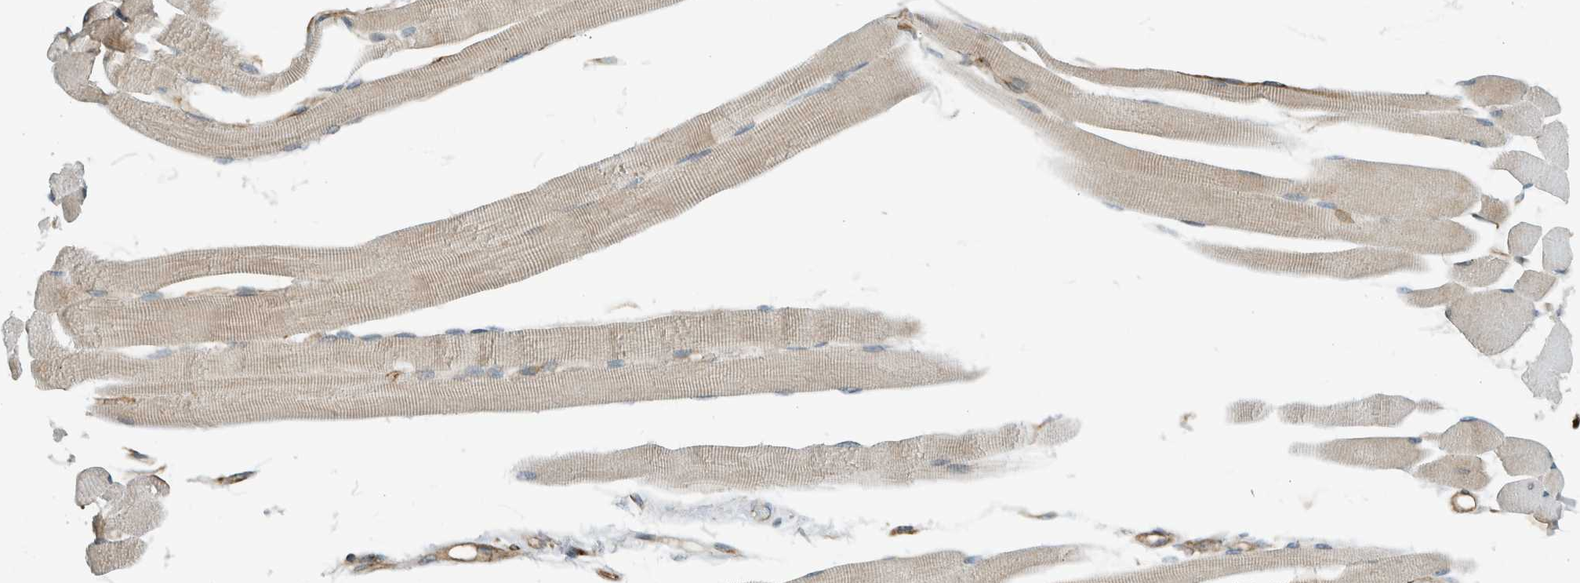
{"staining": {"intensity": "weak", "quantity": "25%-75%", "location": "cytoplasmic/membranous"}, "tissue": "skeletal muscle", "cell_type": "Myocytes", "image_type": "normal", "snomed": [{"axis": "morphology", "description": "Normal tissue, NOS"}, {"axis": "topography", "description": "Skeletal muscle"}, {"axis": "topography", "description": "Peripheral nerve tissue"}], "caption": "Brown immunohistochemical staining in unremarkable skeletal muscle reveals weak cytoplasmic/membranous expression in approximately 25%-75% of myocytes.", "gene": "EXOC7", "patient": {"sex": "female", "age": 84}}